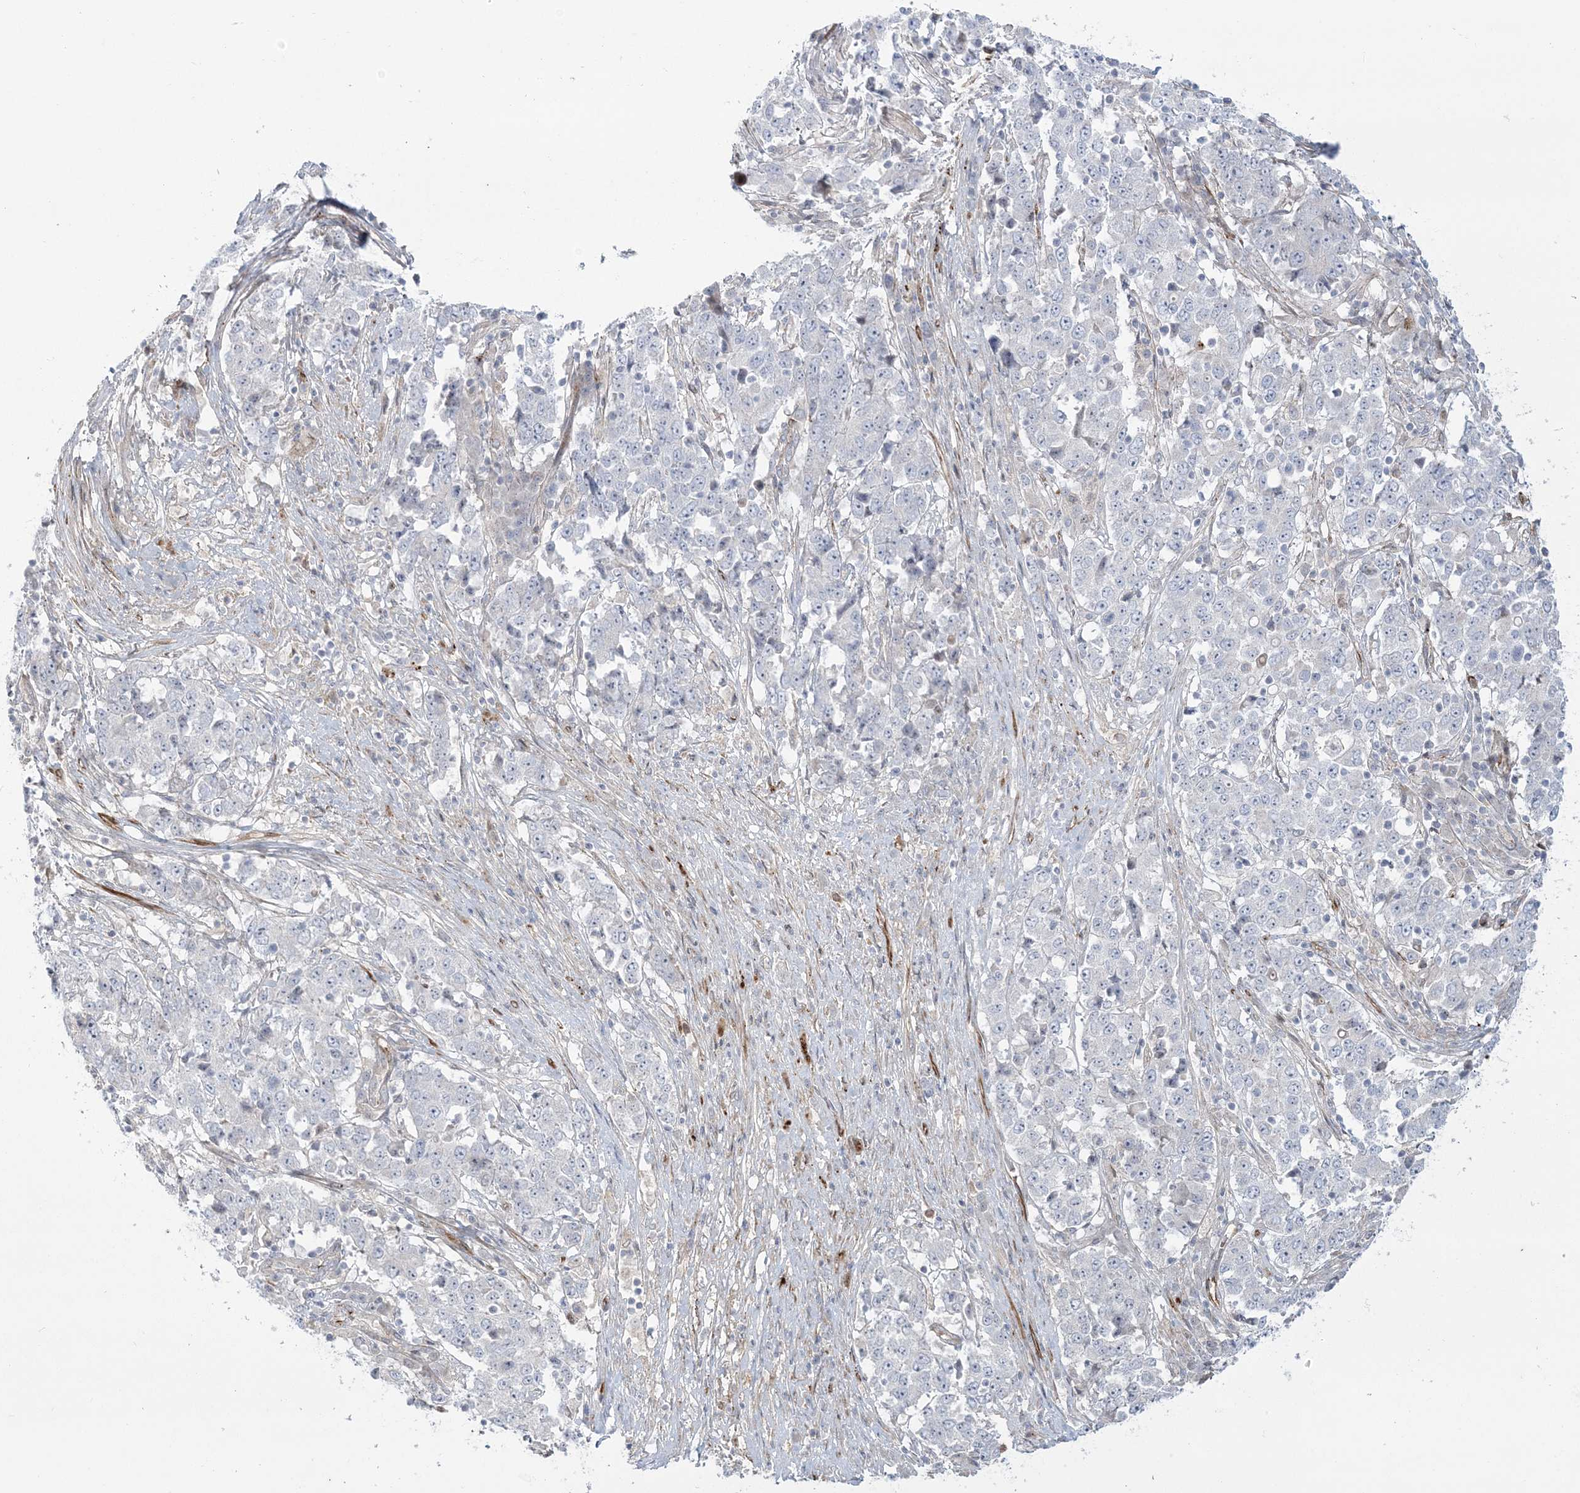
{"staining": {"intensity": "negative", "quantity": "none", "location": "none"}, "tissue": "stomach cancer", "cell_type": "Tumor cells", "image_type": "cancer", "snomed": [{"axis": "morphology", "description": "Adenocarcinoma, NOS"}, {"axis": "topography", "description": "Stomach"}], "caption": "An immunohistochemistry photomicrograph of stomach cancer (adenocarcinoma) is shown. There is no staining in tumor cells of stomach cancer (adenocarcinoma). (DAB IHC with hematoxylin counter stain).", "gene": "NUDT9", "patient": {"sex": "male", "age": 59}}